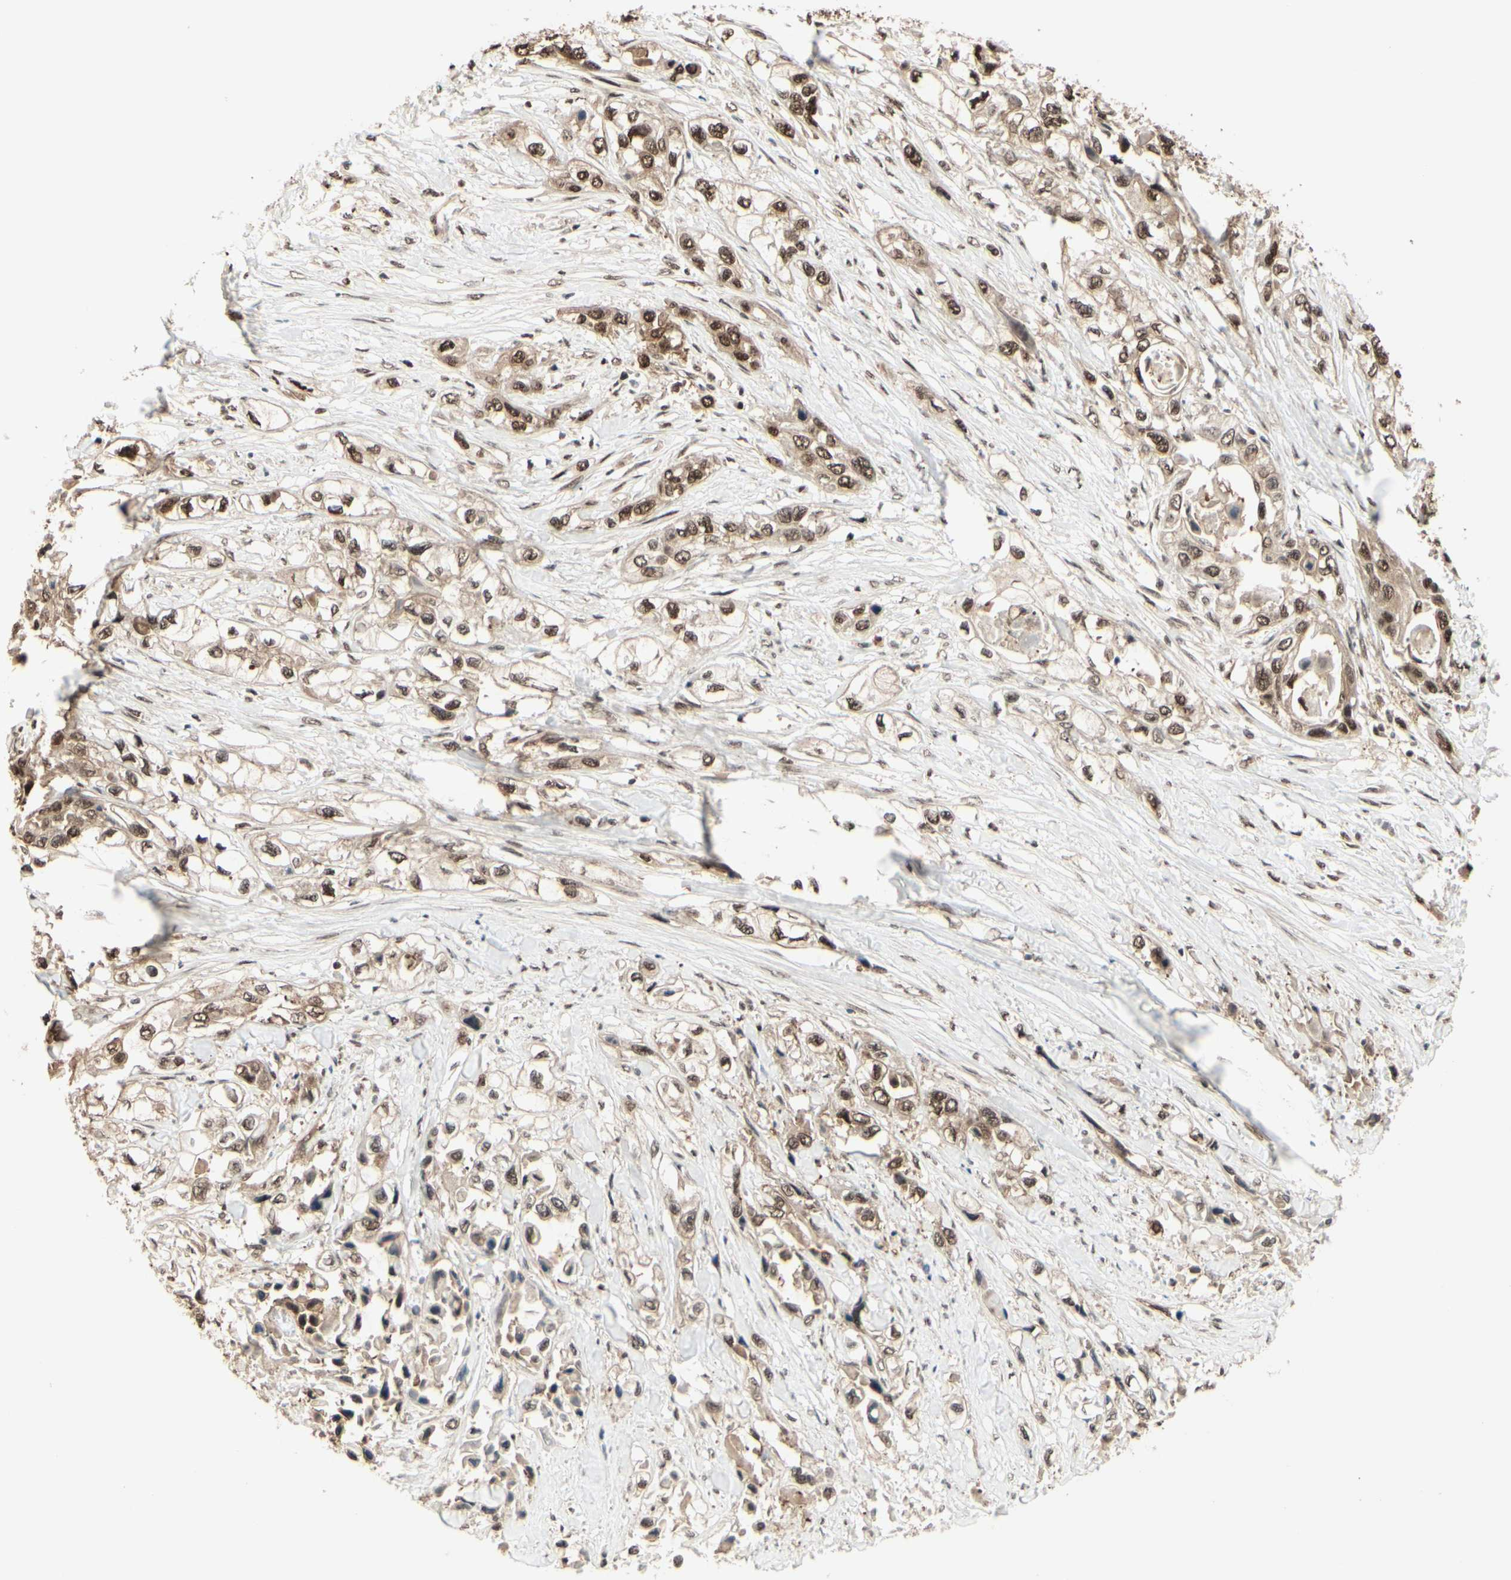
{"staining": {"intensity": "strong", "quantity": ">75%", "location": "cytoplasmic/membranous,nuclear"}, "tissue": "pancreatic cancer", "cell_type": "Tumor cells", "image_type": "cancer", "snomed": [{"axis": "morphology", "description": "Adenocarcinoma, NOS"}, {"axis": "topography", "description": "Pancreas"}], "caption": "This micrograph reveals IHC staining of pancreatic cancer, with high strong cytoplasmic/membranous and nuclear positivity in approximately >75% of tumor cells.", "gene": "HSF1", "patient": {"sex": "female", "age": 70}}